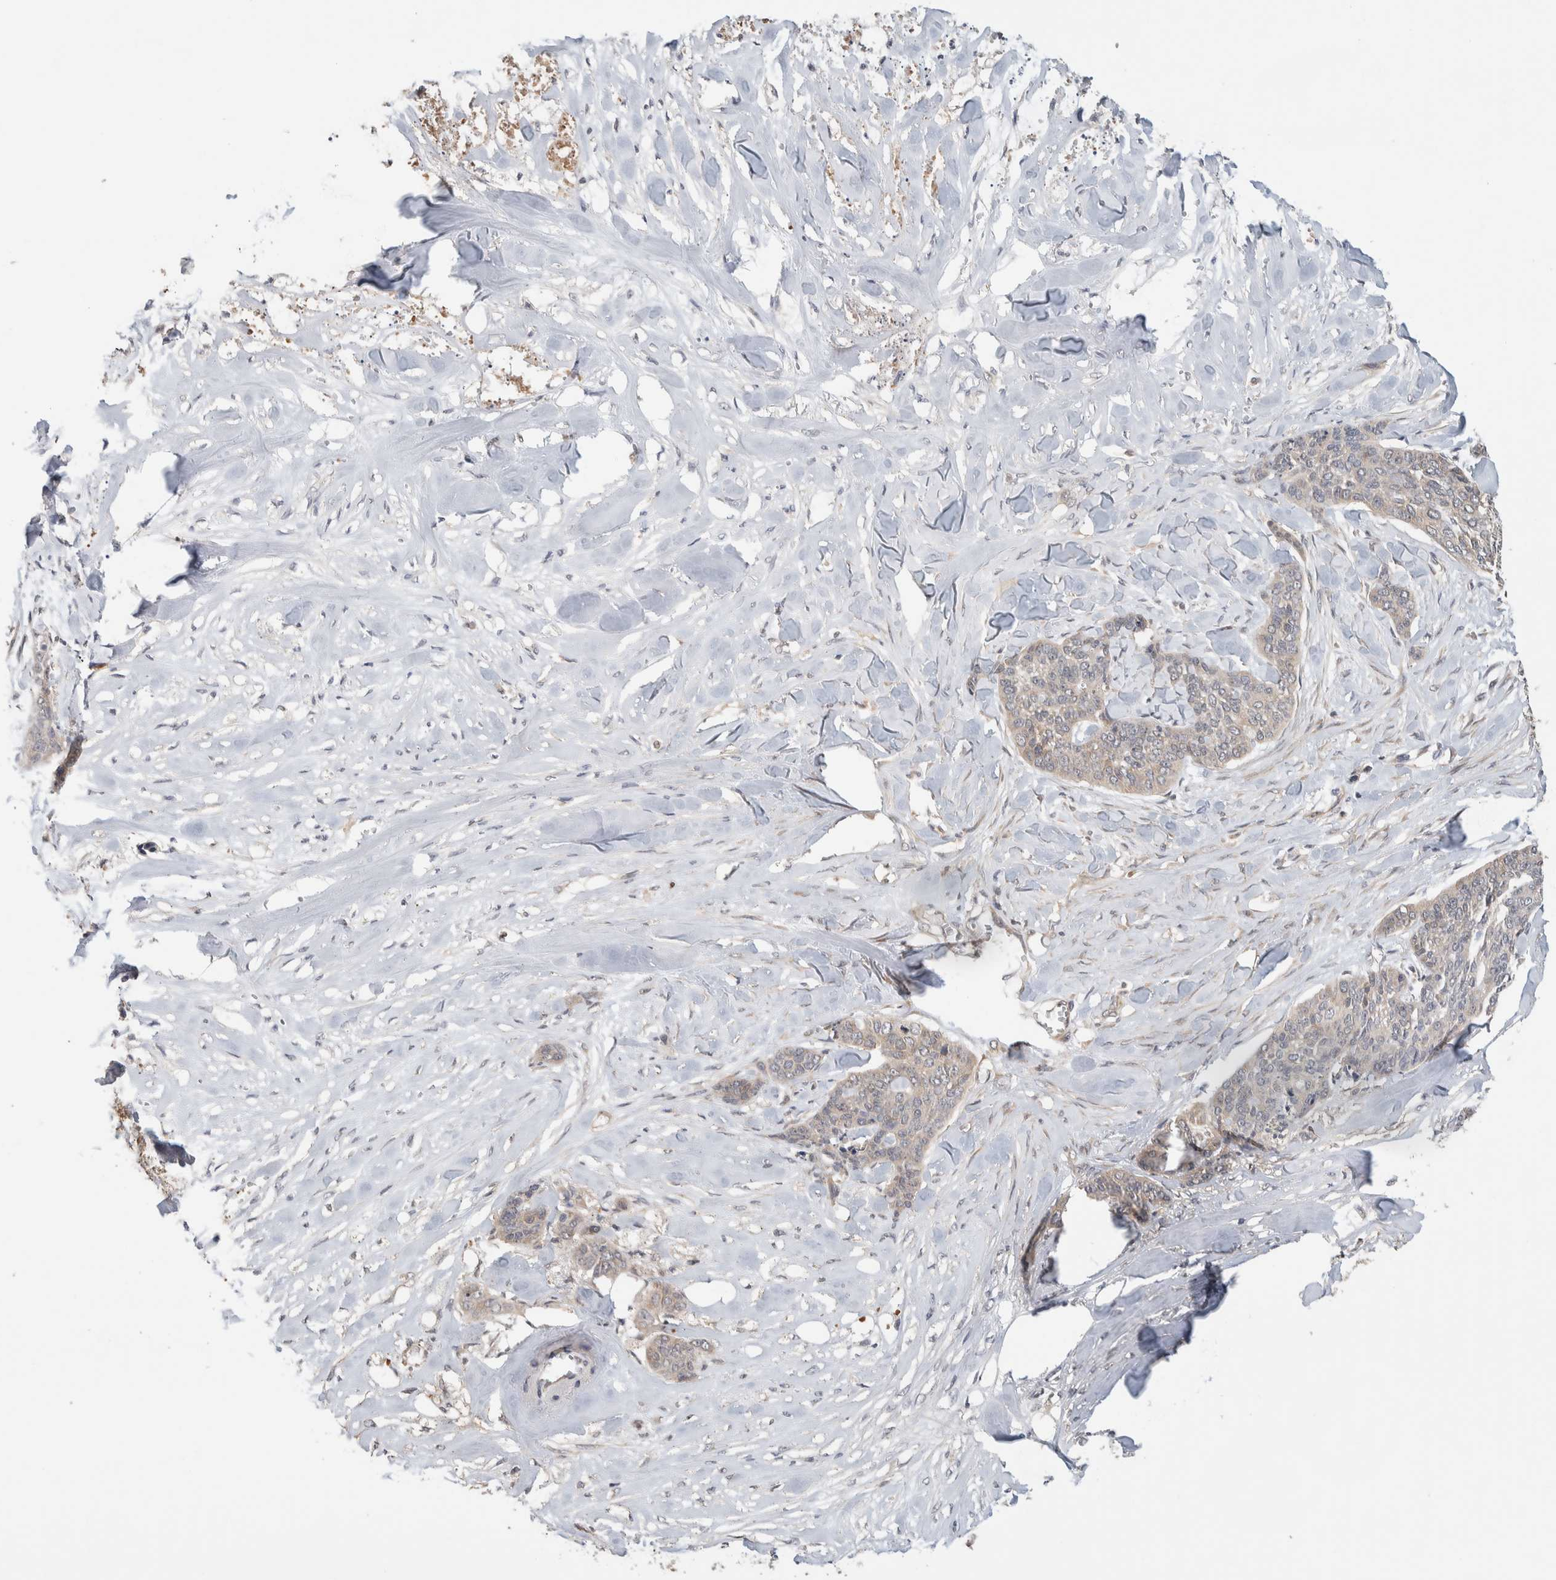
{"staining": {"intensity": "weak", "quantity": ">75%", "location": "cytoplasmic/membranous"}, "tissue": "skin cancer", "cell_type": "Tumor cells", "image_type": "cancer", "snomed": [{"axis": "morphology", "description": "Basal cell carcinoma"}, {"axis": "topography", "description": "Skin"}], "caption": "IHC micrograph of neoplastic tissue: human skin cancer stained using immunohistochemistry exhibits low levels of weak protein expression localized specifically in the cytoplasmic/membranous of tumor cells, appearing as a cytoplasmic/membranous brown color.", "gene": "VPS53", "patient": {"sex": "female", "age": 64}}